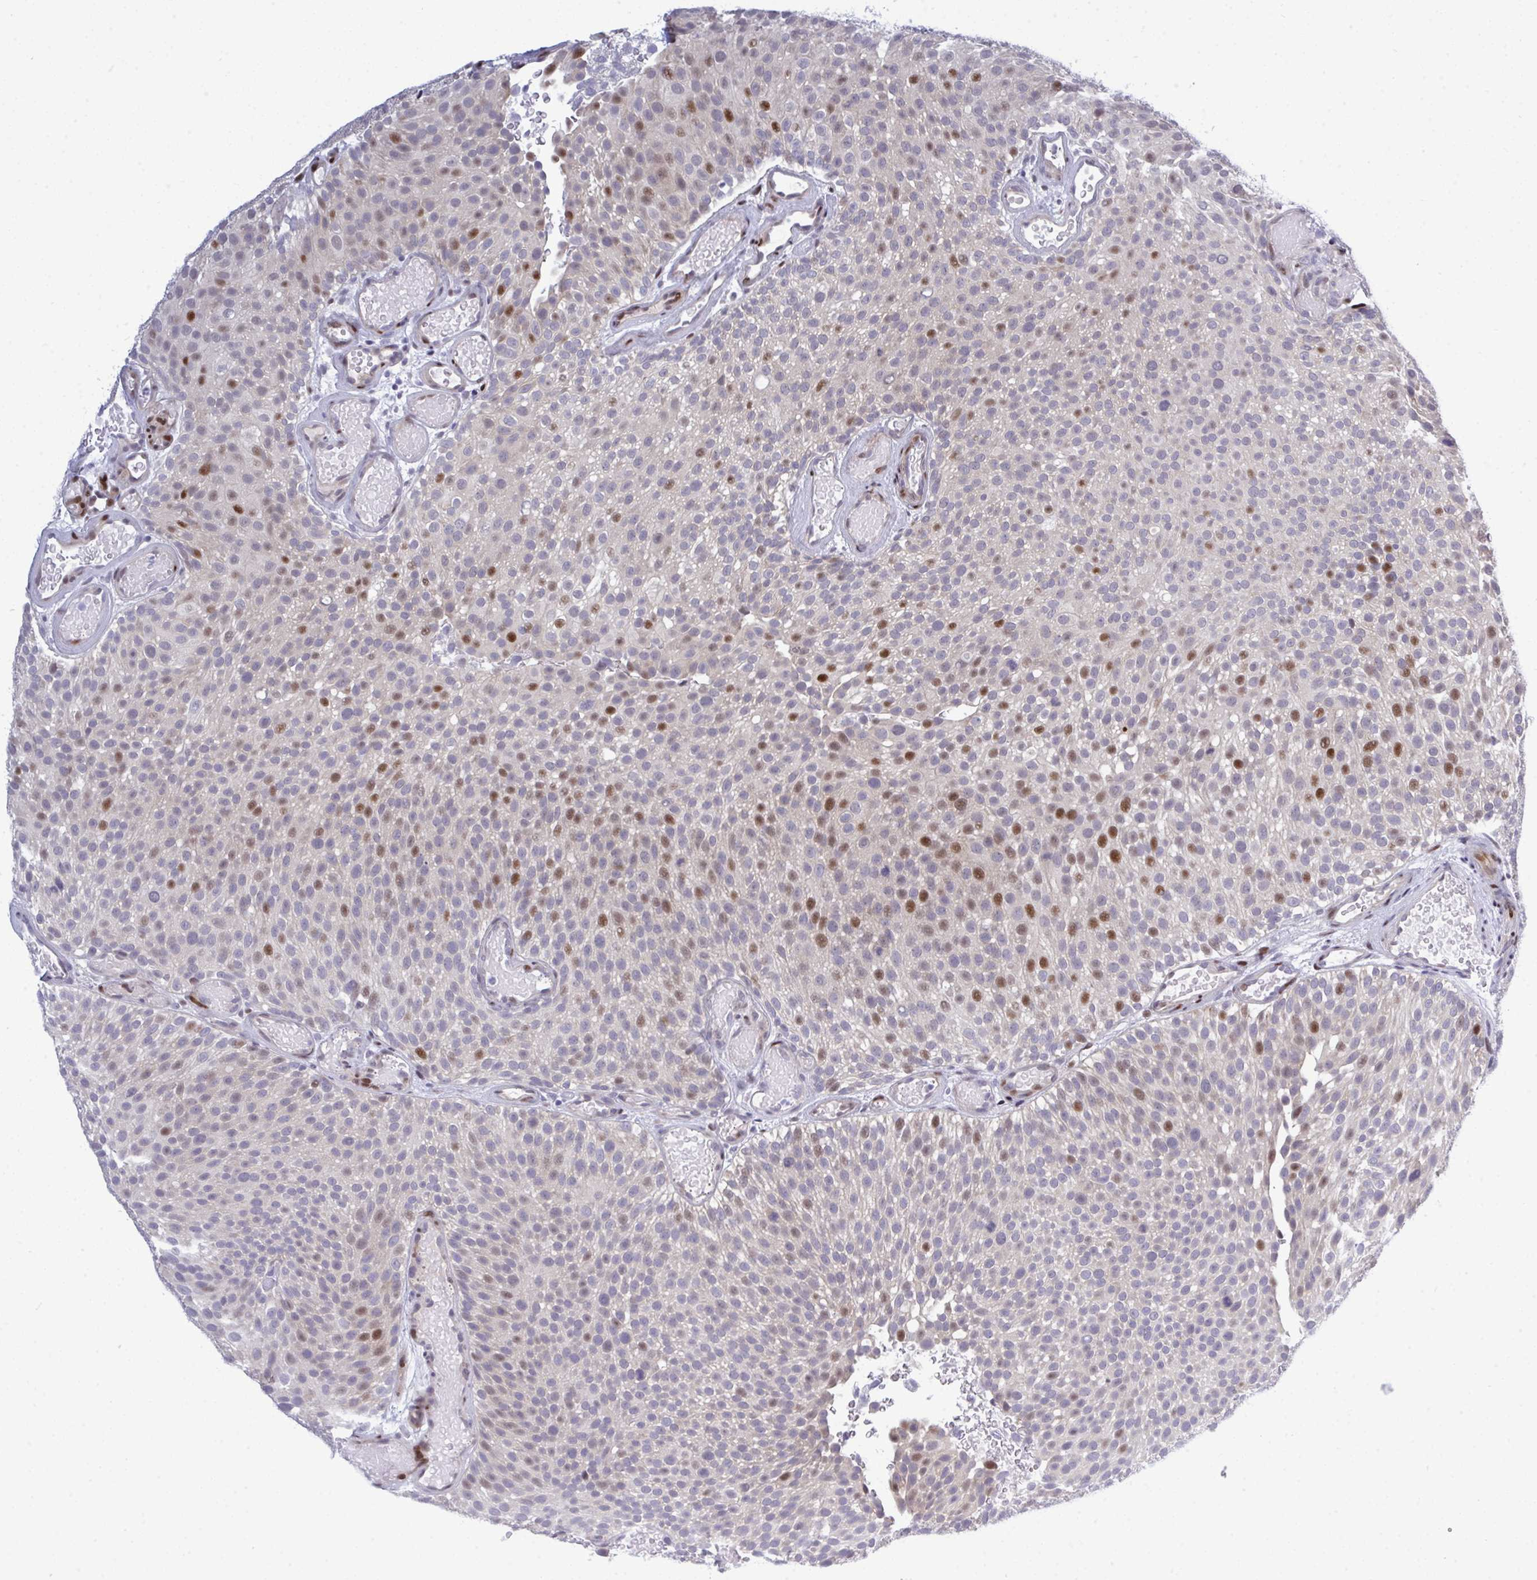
{"staining": {"intensity": "moderate", "quantity": "25%-75%", "location": "nuclear"}, "tissue": "urothelial cancer", "cell_type": "Tumor cells", "image_type": "cancer", "snomed": [{"axis": "morphology", "description": "Urothelial carcinoma, Low grade"}, {"axis": "topography", "description": "Urinary bladder"}], "caption": "Immunohistochemical staining of urothelial cancer demonstrates medium levels of moderate nuclear protein expression in approximately 25%-75% of tumor cells.", "gene": "TAB1", "patient": {"sex": "male", "age": 78}}